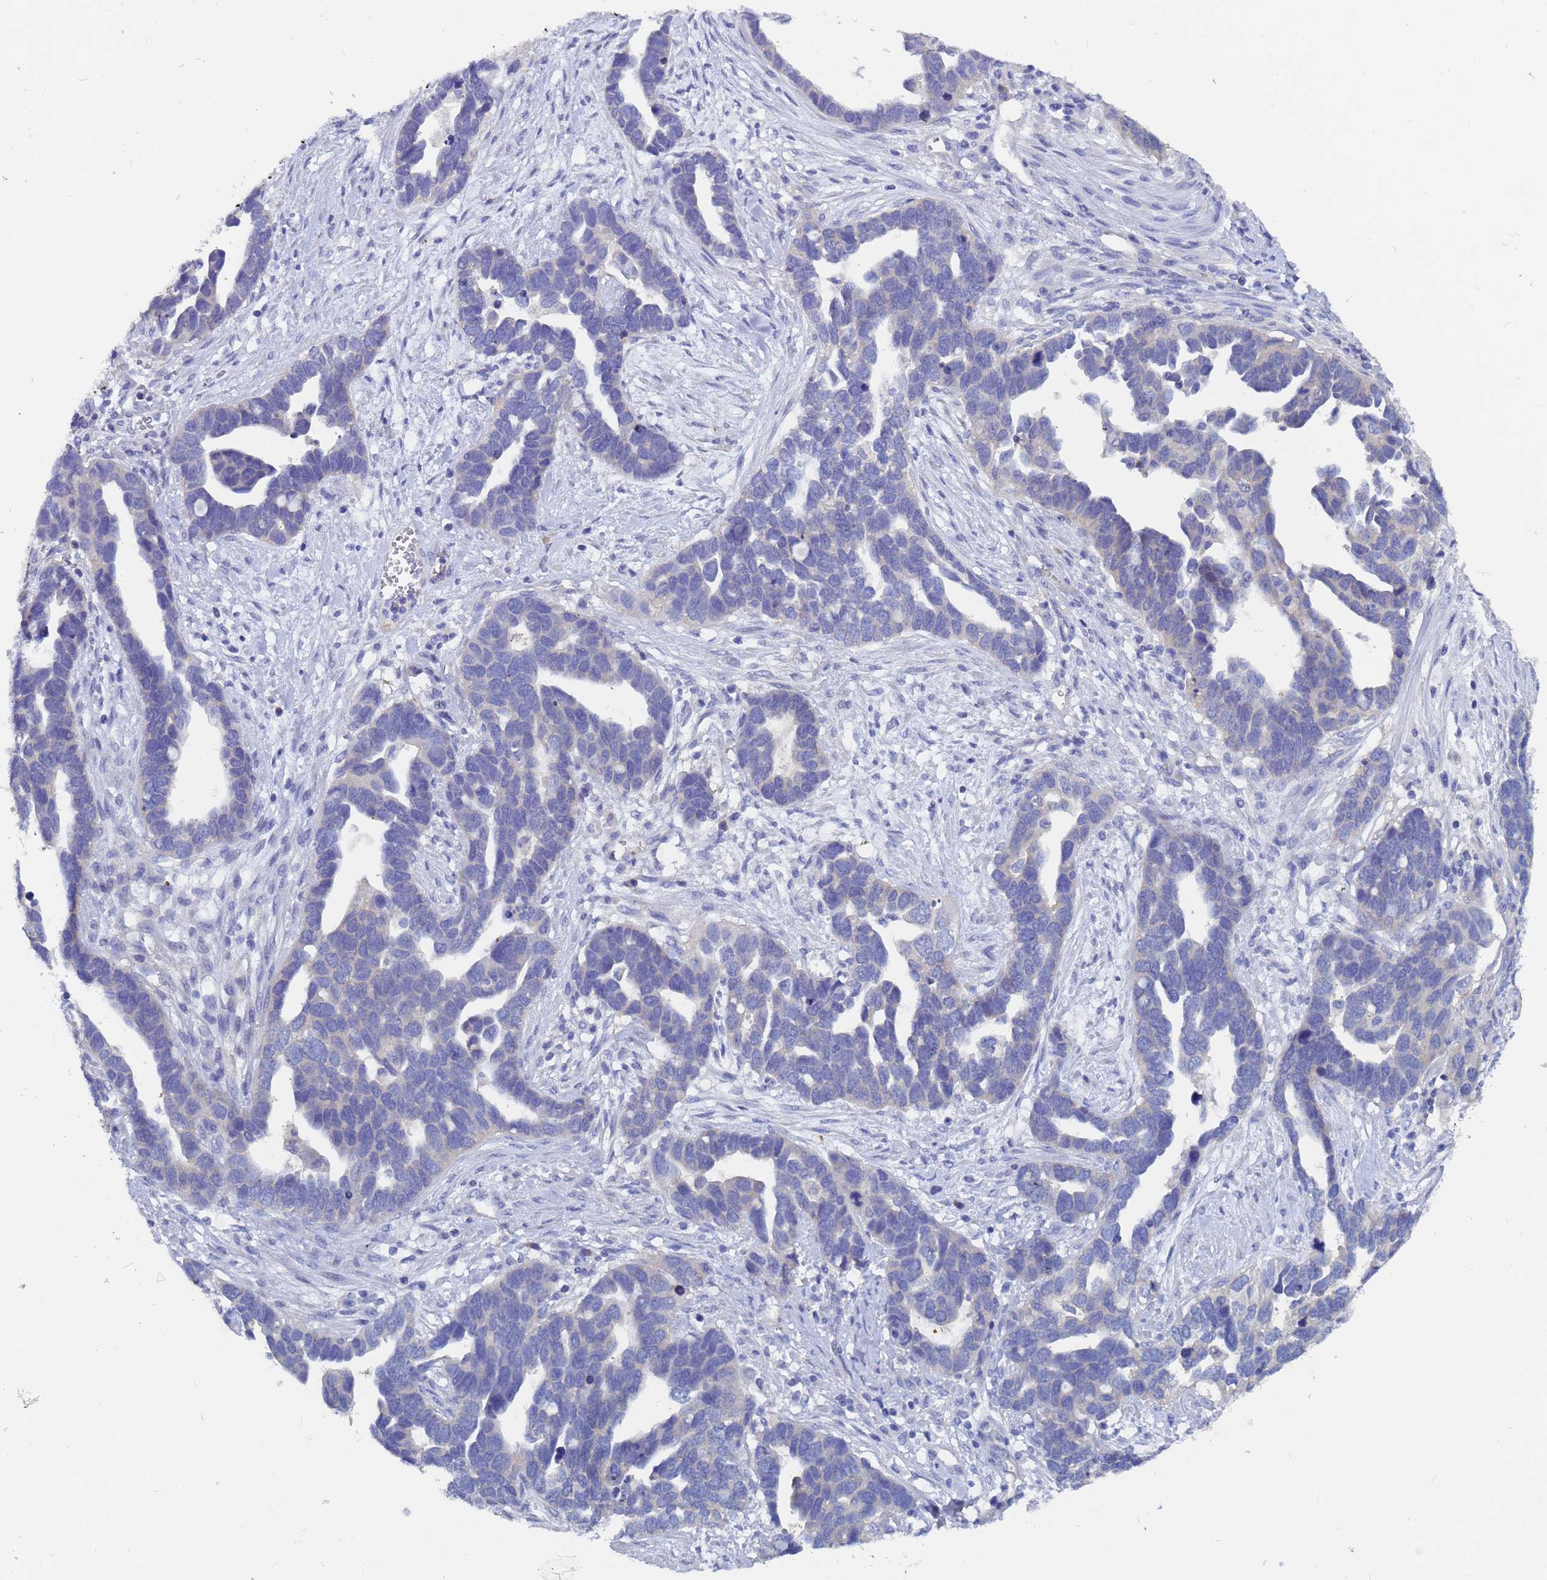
{"staining": {"intensity": "negative", "quantity": "none", "location": "none"}, "tissue": "ovarian cancer", "cell_type": "Tumor cells", "image_type": "cancer", "snomed": [{"axis": "morphology", "description": "Cystadenocarcinoma, serous, NOS"}, {"axis": "topography", "description": "Ovary"}], "caption": "Ovarian cancer (serous cystadenocarcinoma) stained for a protein using immunohistochemistry (IHC) shows no staining tumor cells.", "gene": "UBE2O", "patient": {"sex": "female", "age": 54}}